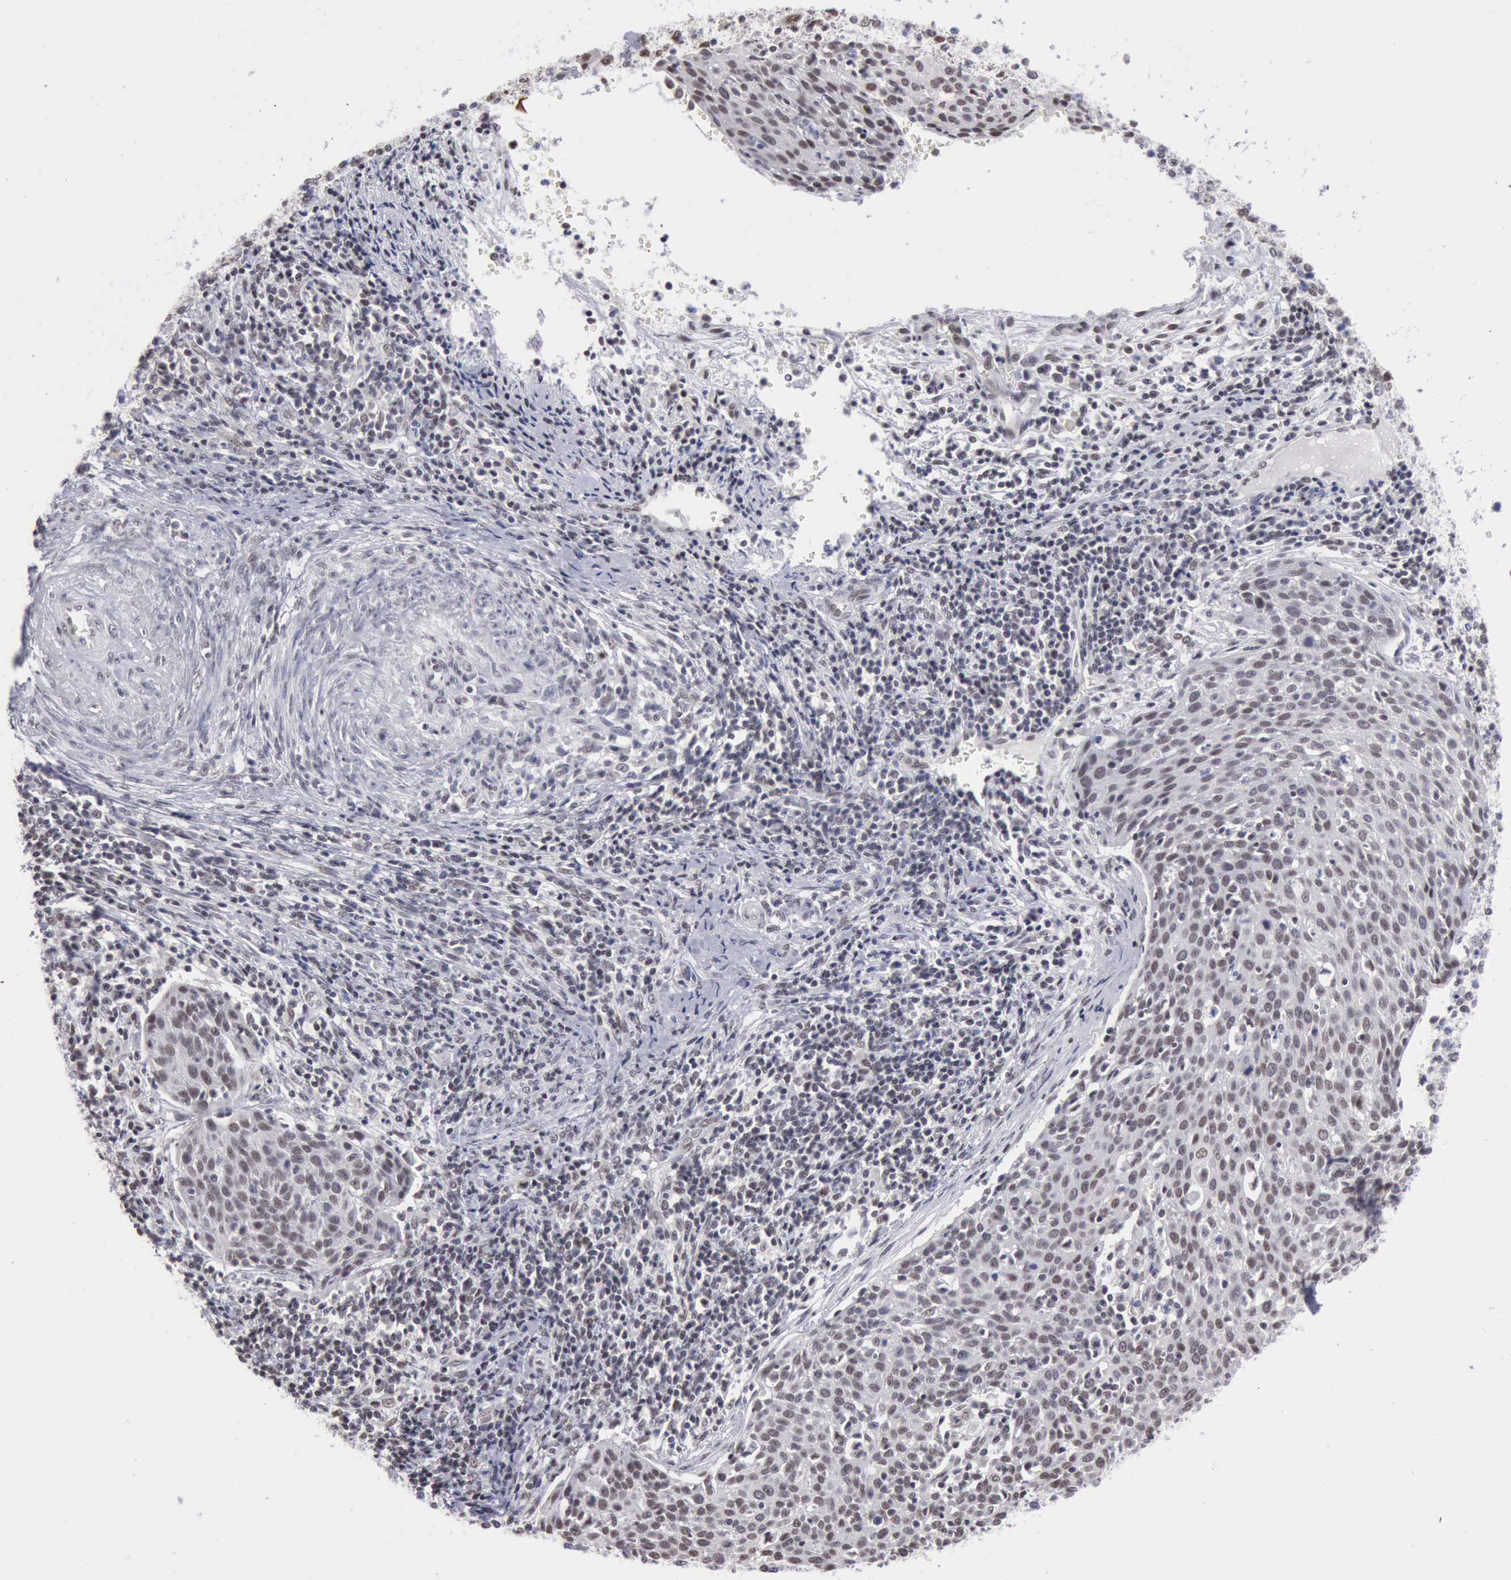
{"staining": {"intensity": "weak", "quantity": "25%-75%", "location": "nuclear"}, "tissue": "cervical cancer", "cell_type": "Tumor cells", "image_type": "cancer", "snomed": [{"axis": "morphology", "description": "Squamous cell carcinoma, NOS"}, {"axis": "topography", "description": "Cervix"}], "caption": "A histopathology image showing weak nuclear expression in approximately 25%-75% of tumor cells in squamous cell carcinoma (cervical), as visualized by brown immunohistochemical staining.", "gene": "TAF1", "patient": {"sex": "female", "age": 38}}